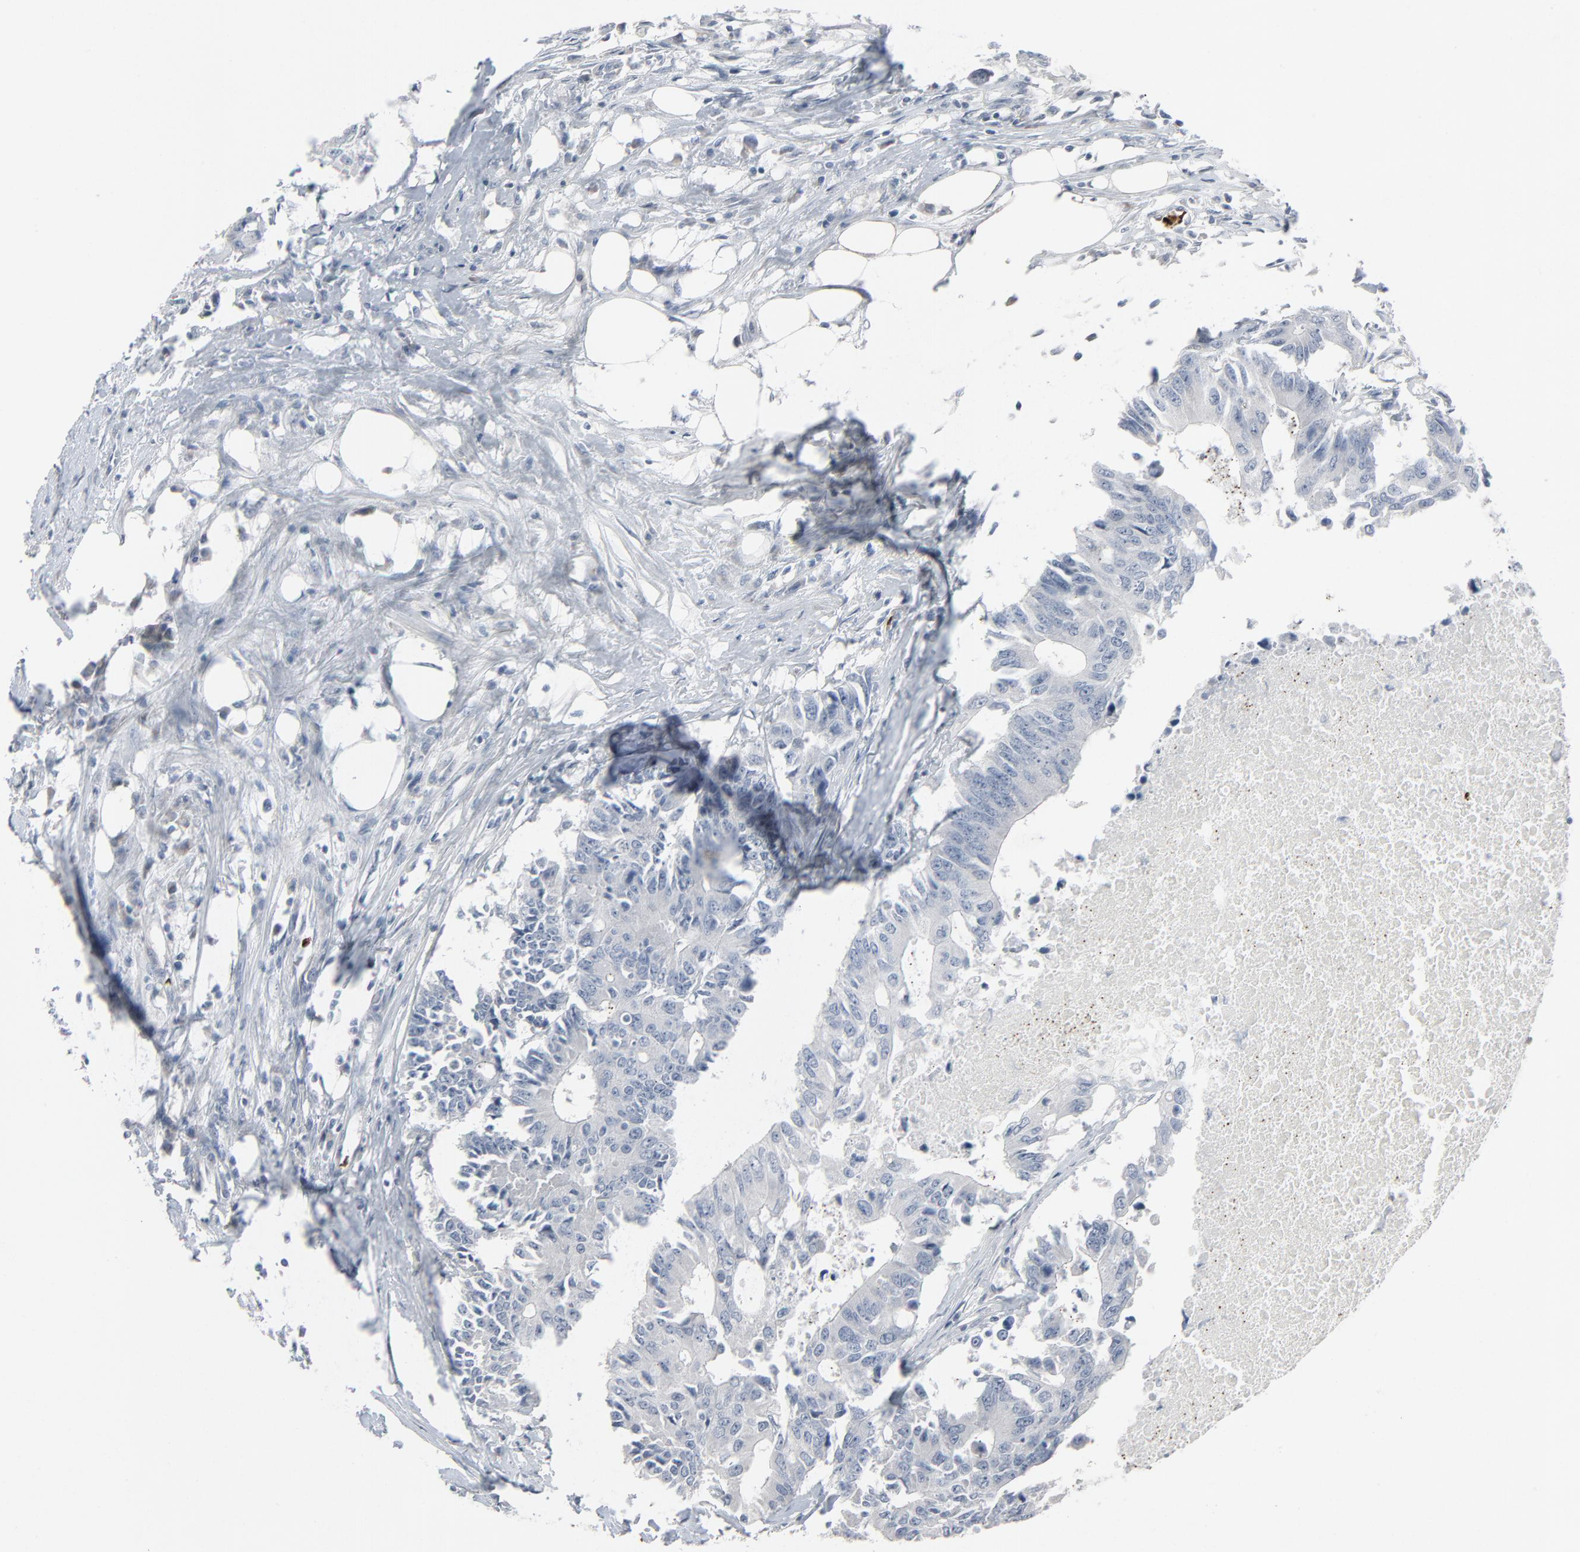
{"staining": {"intensity": "negative", "quantity": "none", "location": "none"}, "tissue": "colorectal cancer", "cell_type": "Tumor cells", "image_type": "cancer", "snomed": [{"axis": "morphology", "description": "Adenocarcinoma, NOS"}, {"axis": "topography", "description": "Colon"}], "caption": "Adenocarcinoma (colorectal) stained for a protein using IHC shows no positivity tumor cells.", "gene": "SAGE1", "patient": {"sex": "male", "age": 71}}